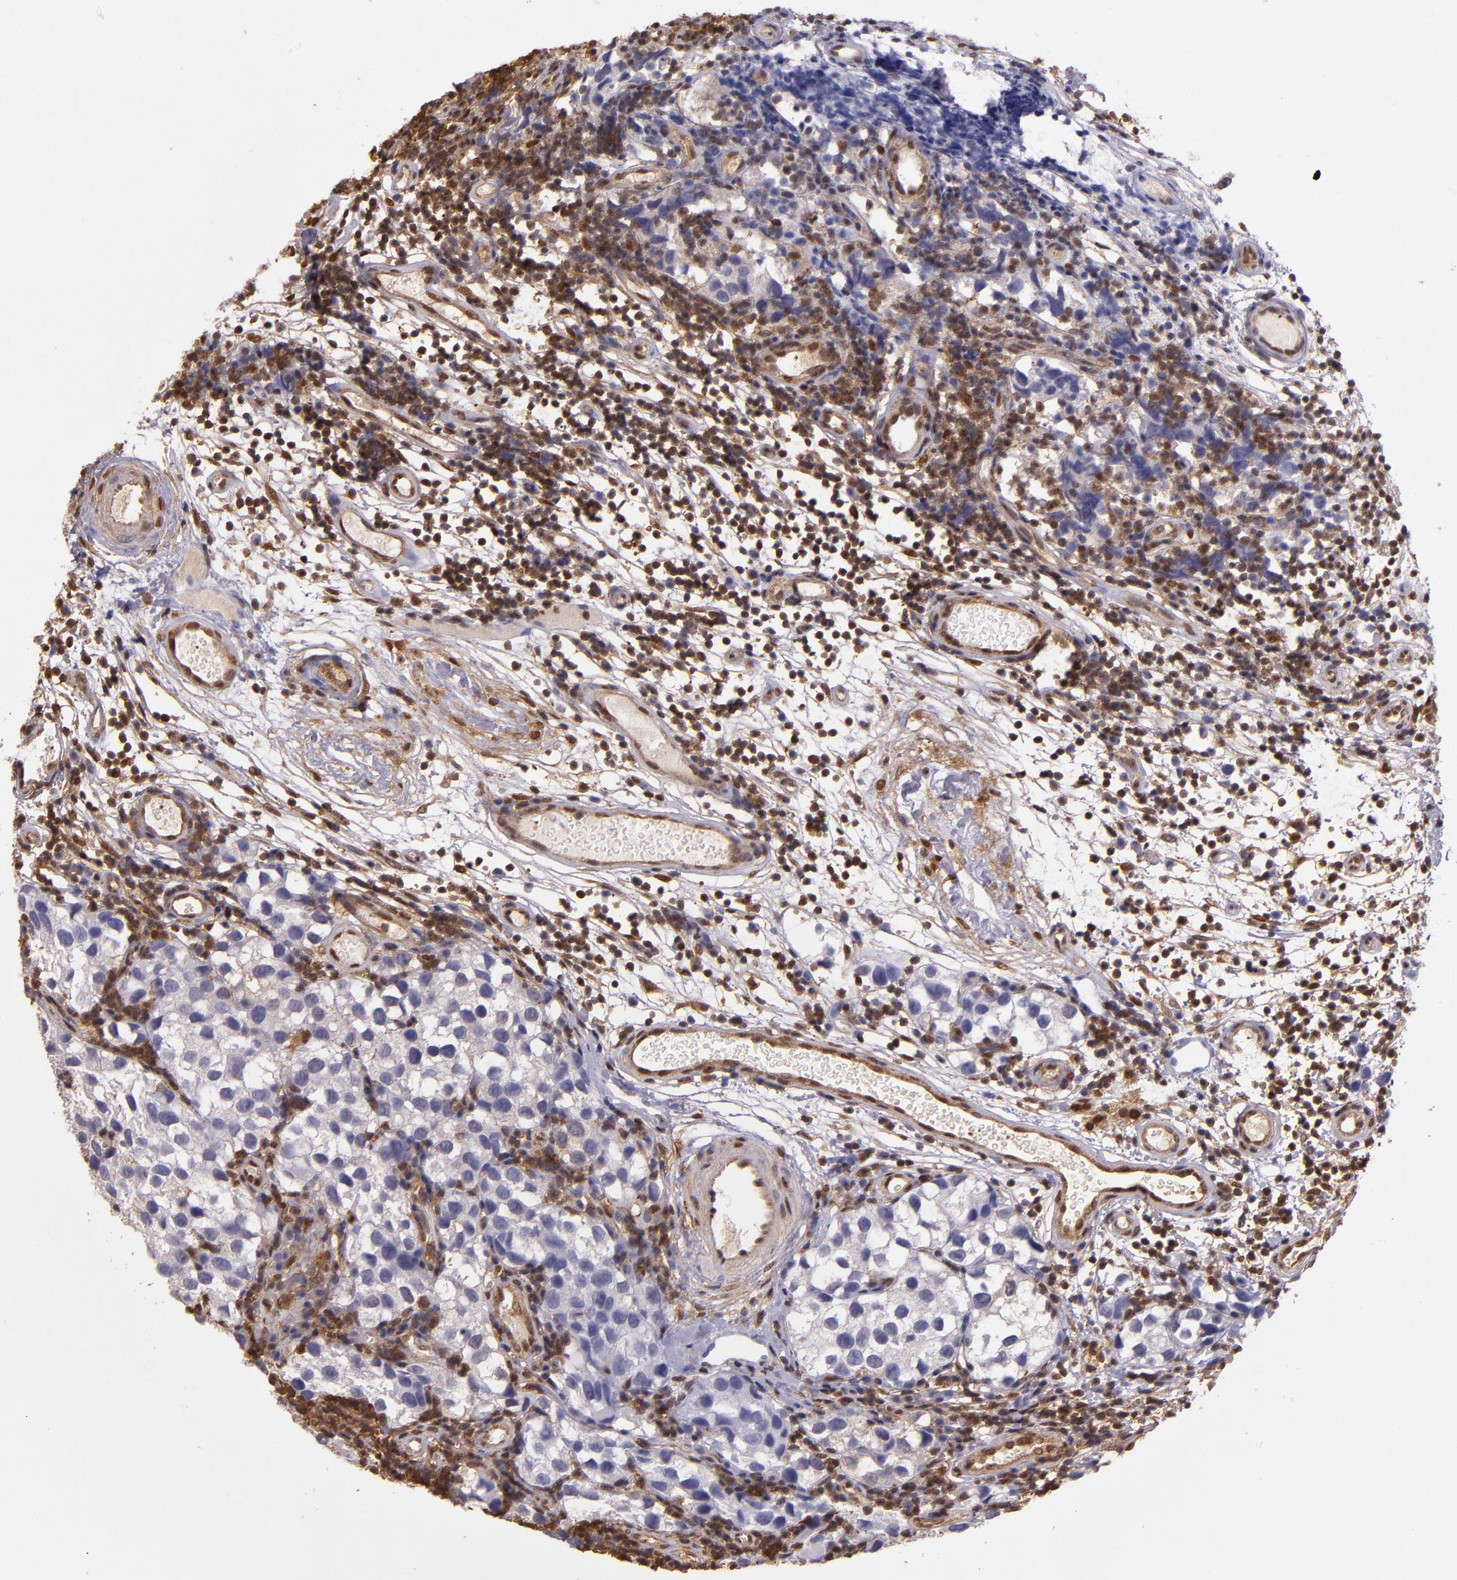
{"staining": {"intensity": "negative", "quantity": "none", "location": "none"}, "tissue": "testis cancer", "cell_type": "Tumor cells", "image_type": "cancer", "snomed": [{"axis": "morphology", "description": "Seminoma, NOS"}, {"axis": "topography", "description": "Testis"}], "caption": "Immunohistochemical staining of human seminoma (testis) exhibits no significant expression in tumor cells.", "gene": "STAT6", "patient": {"sex": "male", "age": 39}}